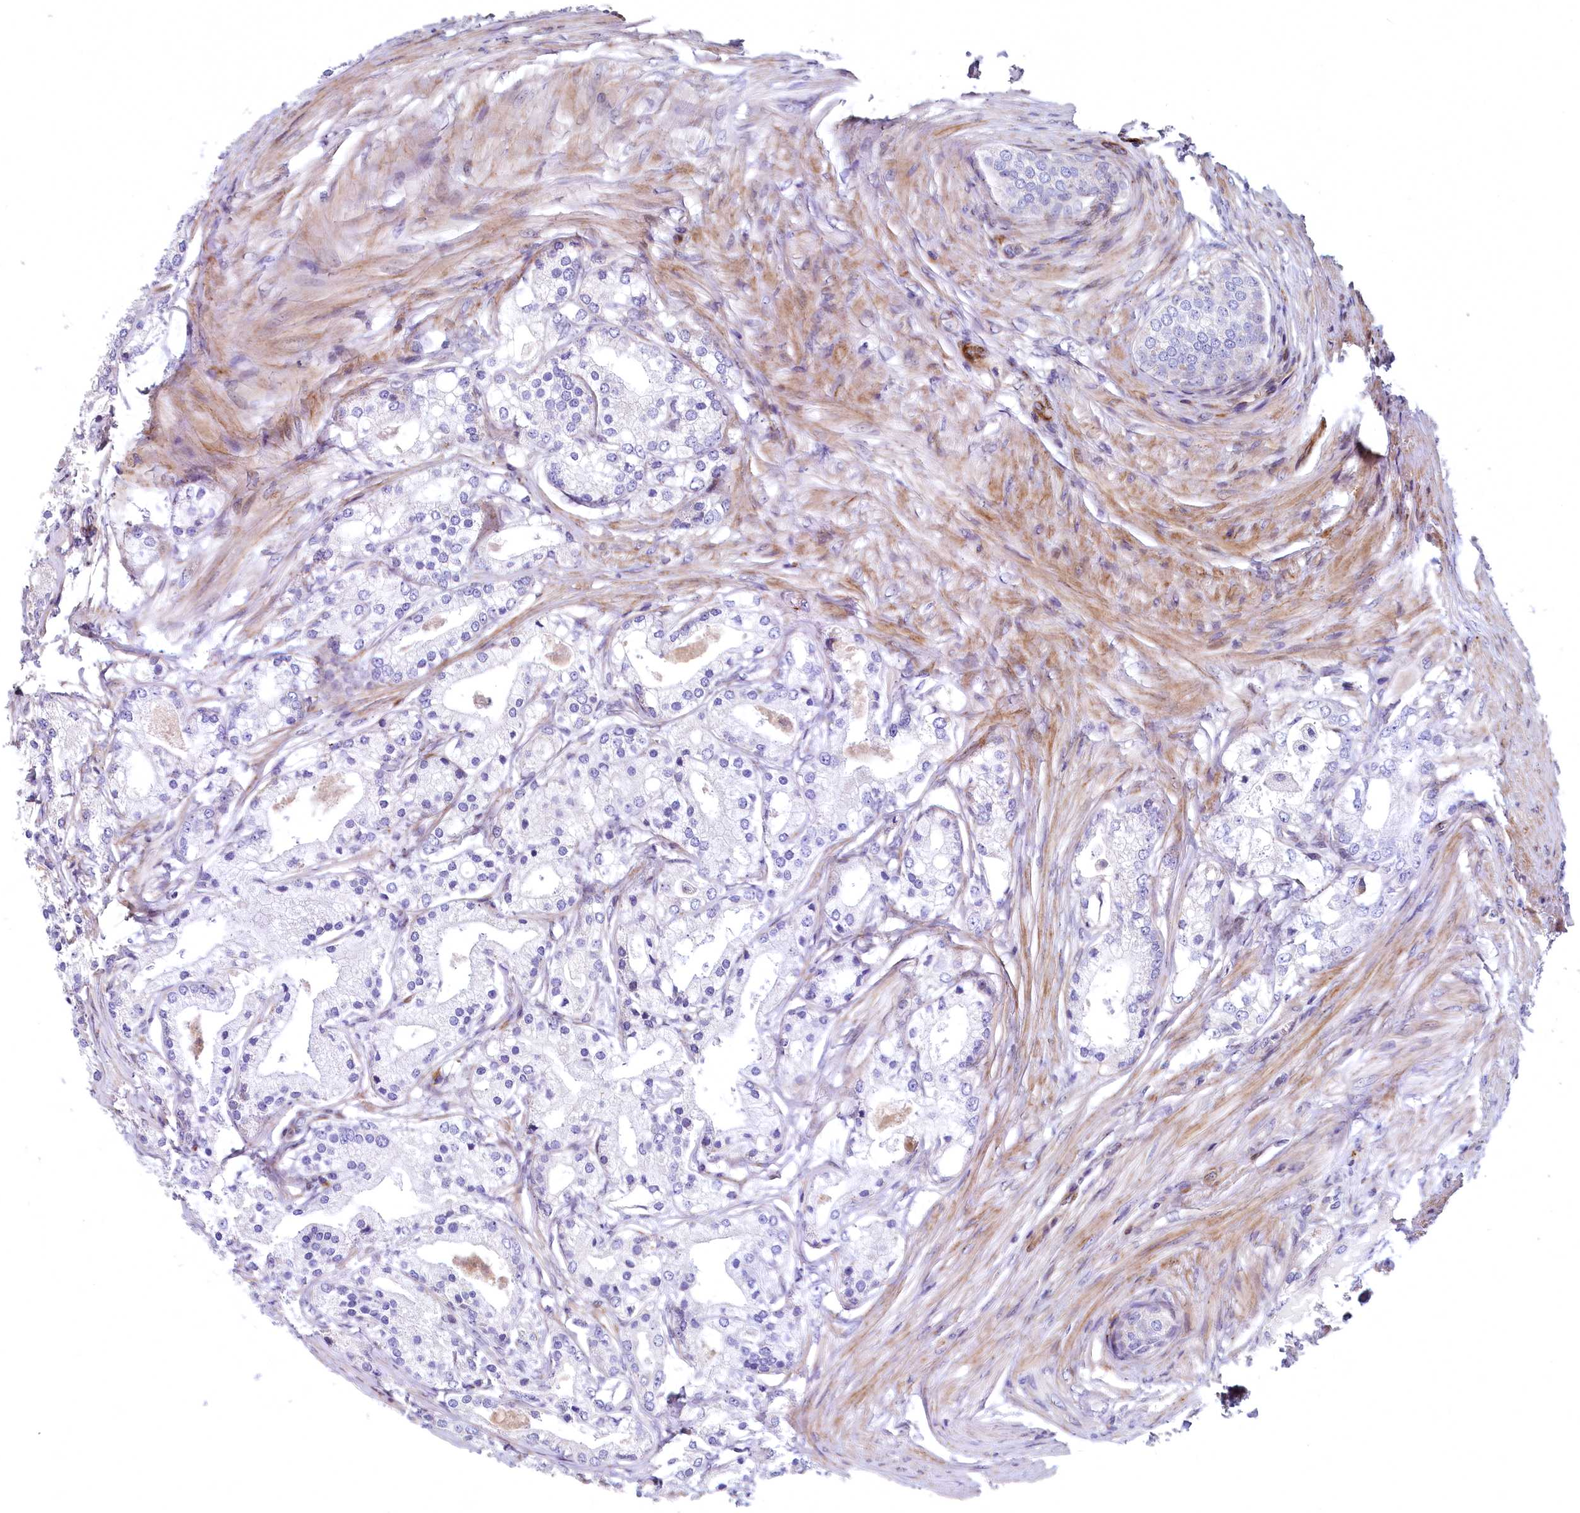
{"staining": {"intensity": "negative", "quantity": "none", "location": "none"}, "tissue": "prostate cancer", "cell_type": "Tumor cells", "image_type": "cancer", "snomed": [{"axis": "morphology", "description": "Adenocarcinoma, High grade"}, {"axis": "topography", "description": "Prostate"}], "caption": "An immunohistochemistry (IHC) image of prostate cancer (high-grade adenocarcinoma) is shown. There is no staining in tumor cells of prostate cancer (high-grade adenocarcinoma). (DAB immunohistochemistry (IHC) visualized using brightfield microscopy, high magnification).", "gene": "ASXL3", "patient": {"sex": "male", "age": 59}}